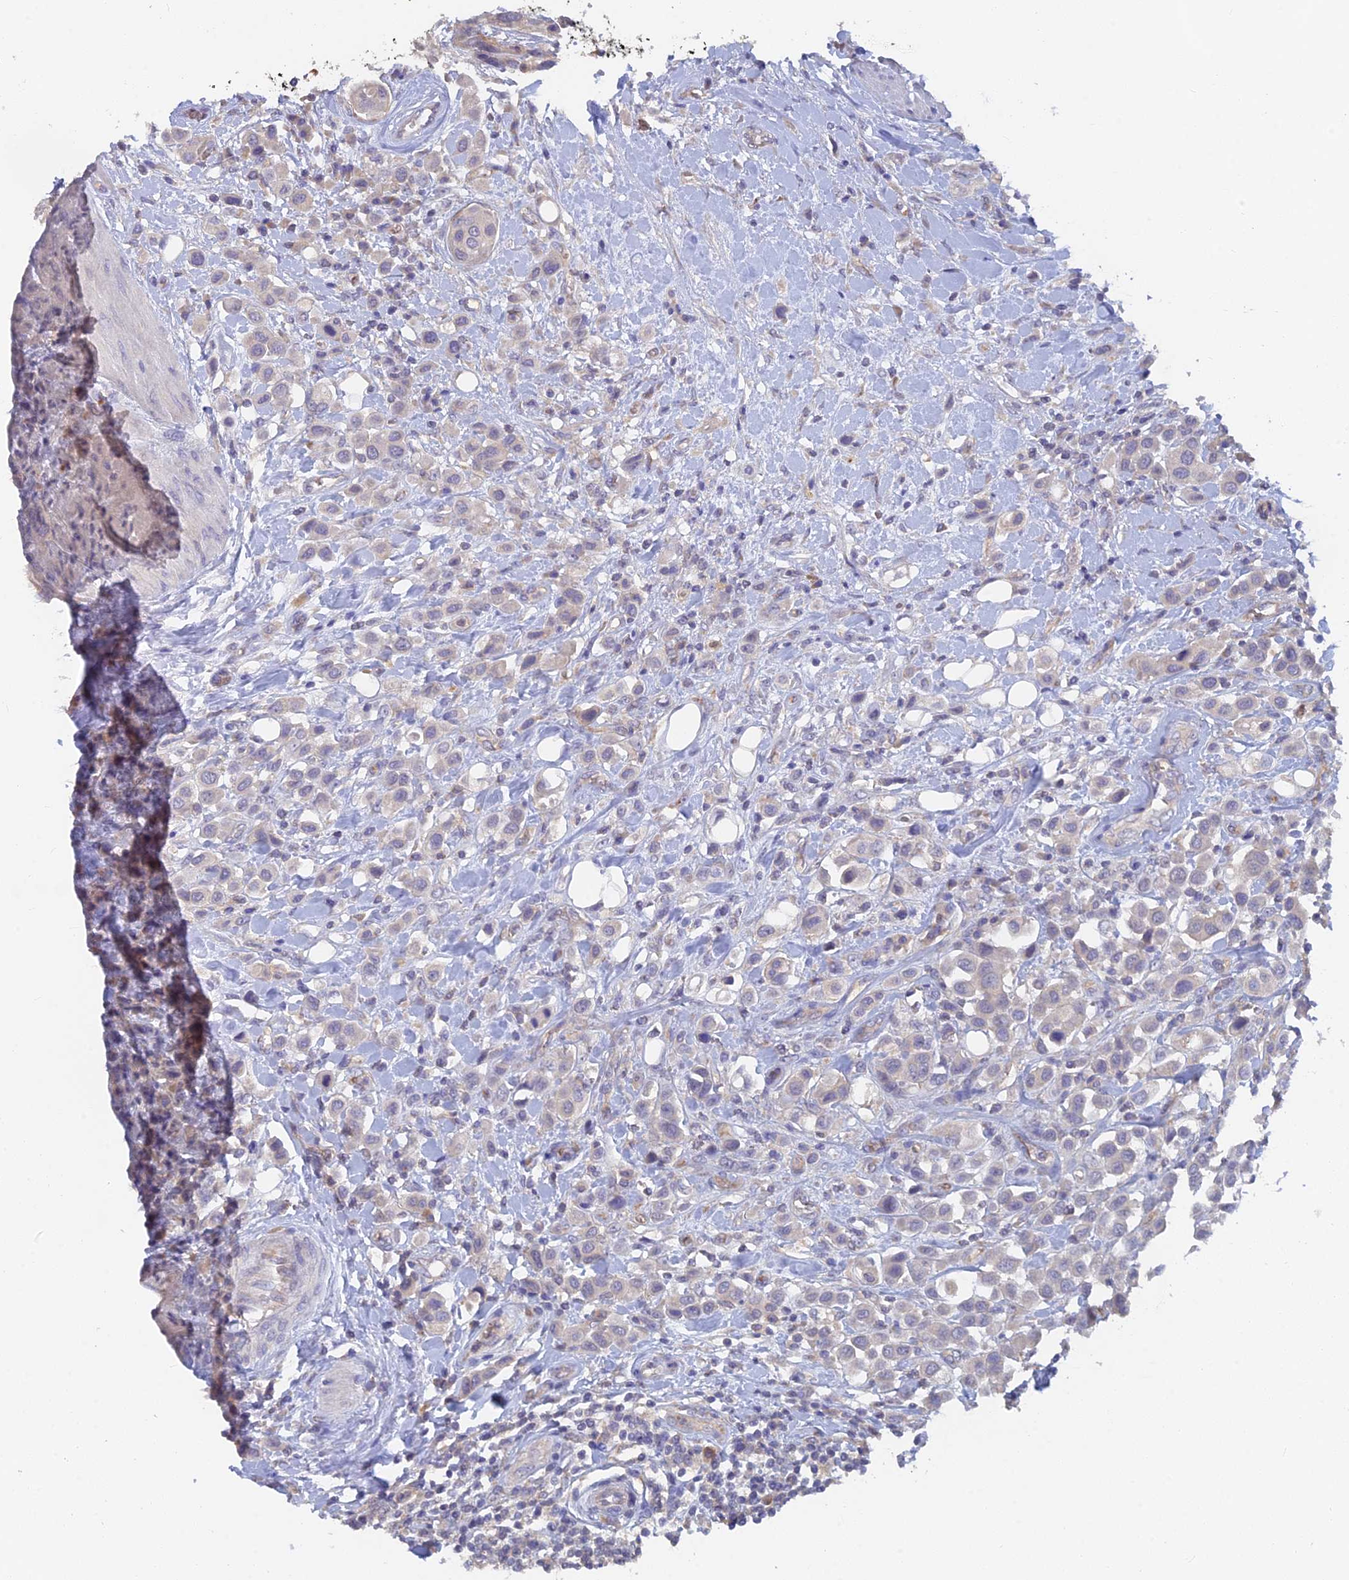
{"staining": {"intensity": "negative", "quantity": "none", "location": "none"}, "tissue": "urothelial cancer", "cell_type": "Tumor cells", "image_type": "cancer", "snomed": [{"axis": "morphology", "description": "Urothelial carcinoma, High grade"}, {"axis": "topography", "description": "Urinary bladder"}], "caption": "High magnification brightfield microscopy of urothelial cancer stained with DAB (3,3'-diaminobenzidine) (brown) and counterstained with hematoxylin (blue): tumor cells show no significant expression.", "gene": "ARRDC1", "patient": {"sex": "male", "age": 50}}